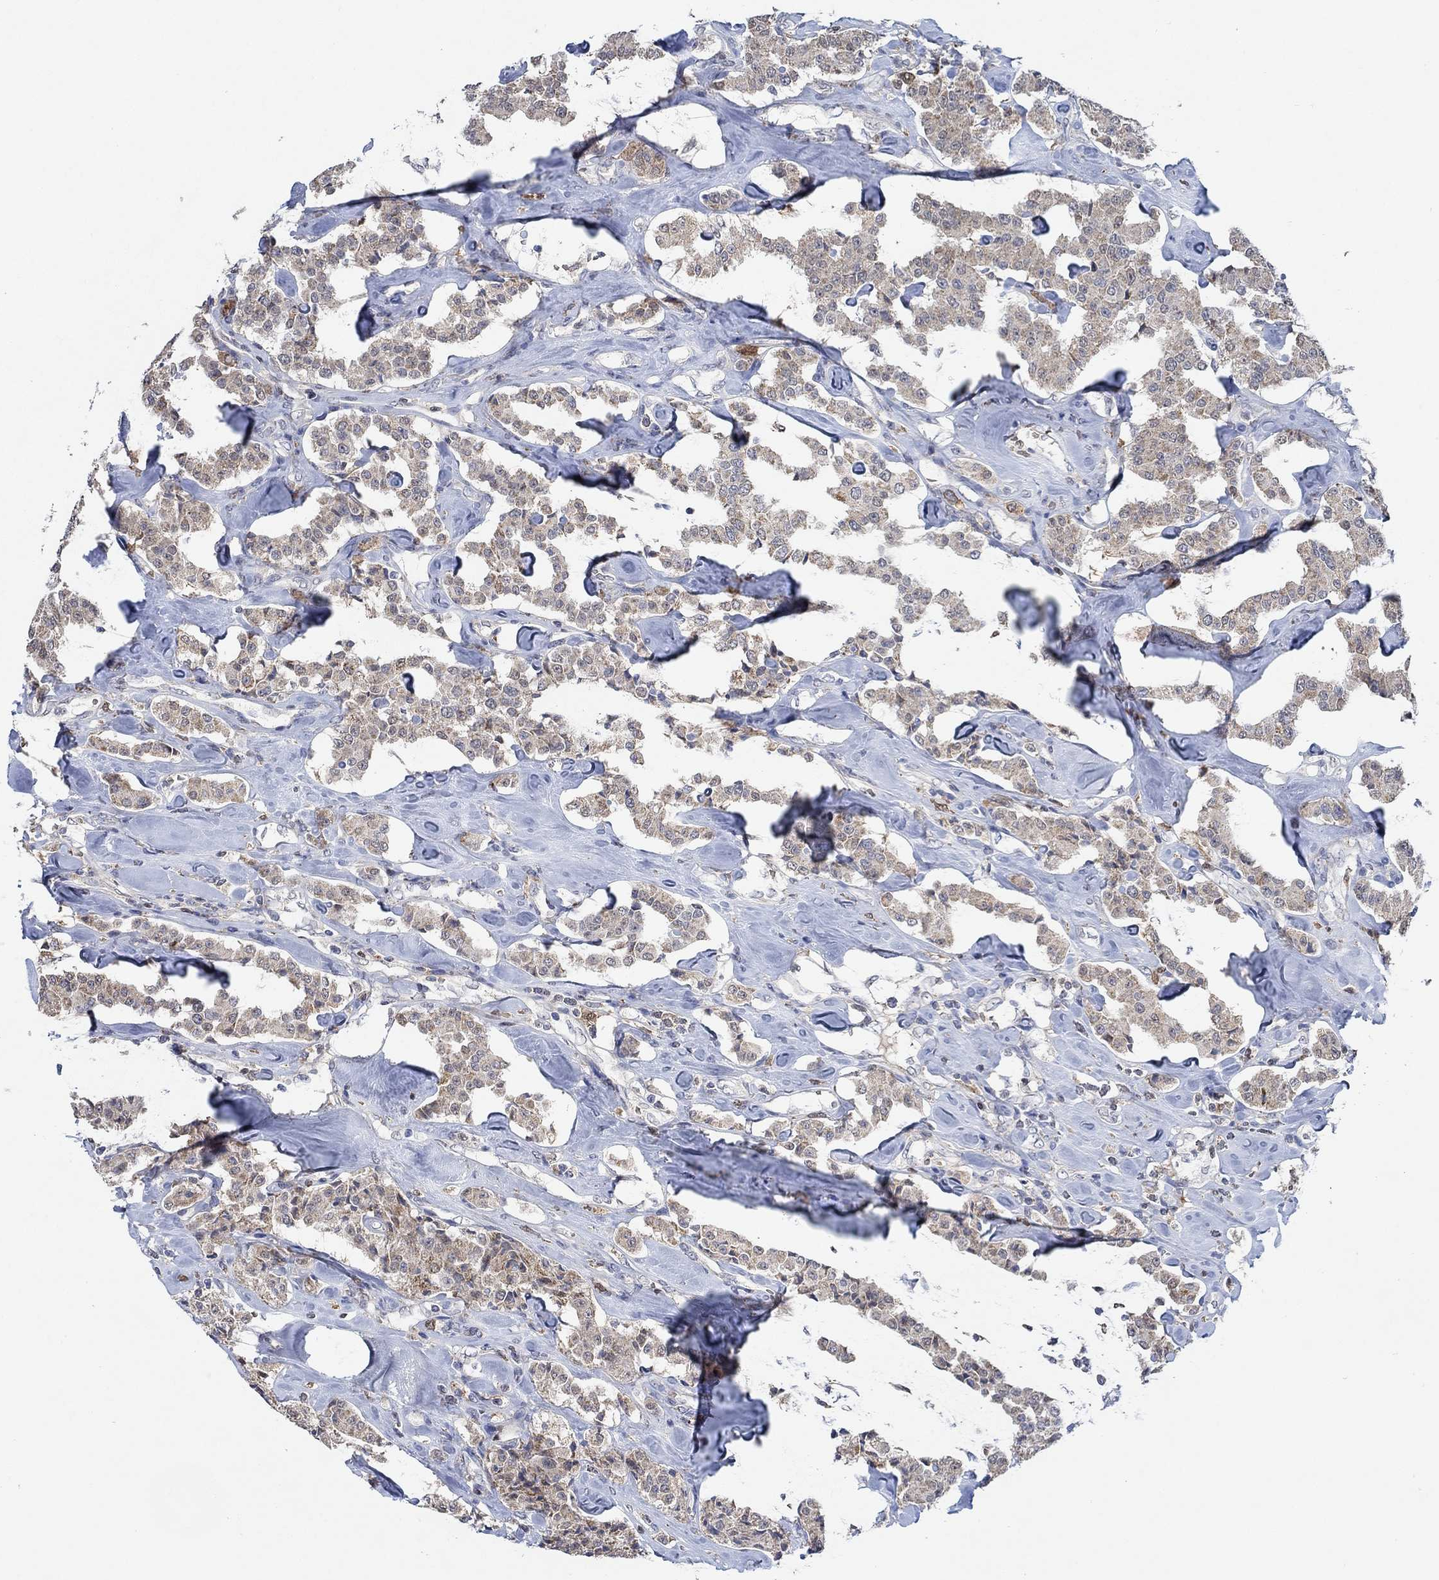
{"staining": {"intensity": "weak", "quantity": ">75%", "location": "cytoplasmic/membranous"}, "tissue": "carcinoid", "cell_type": "Tumor cells", "image_type": "cancer", "snomed": [{"axis": "morphology", "description": "Carcinoid, malignant, NOS"}, {"axis": "topography", "description": "Pancreas"}], "caption": "Immunohistochemical staining of human carcinoid exhibits low levels of weak cytoplasmic/membranous protein positivity in about >75% of tumor cells. The protein of interest is stained brown, and the nuclei are stained in blue (DAB (3,3'-diaminobenzidine) IHC with brightfield microscopy, high magnification).", "gene": "MPP1", "patient": {"sex": "male", "age": 41}}